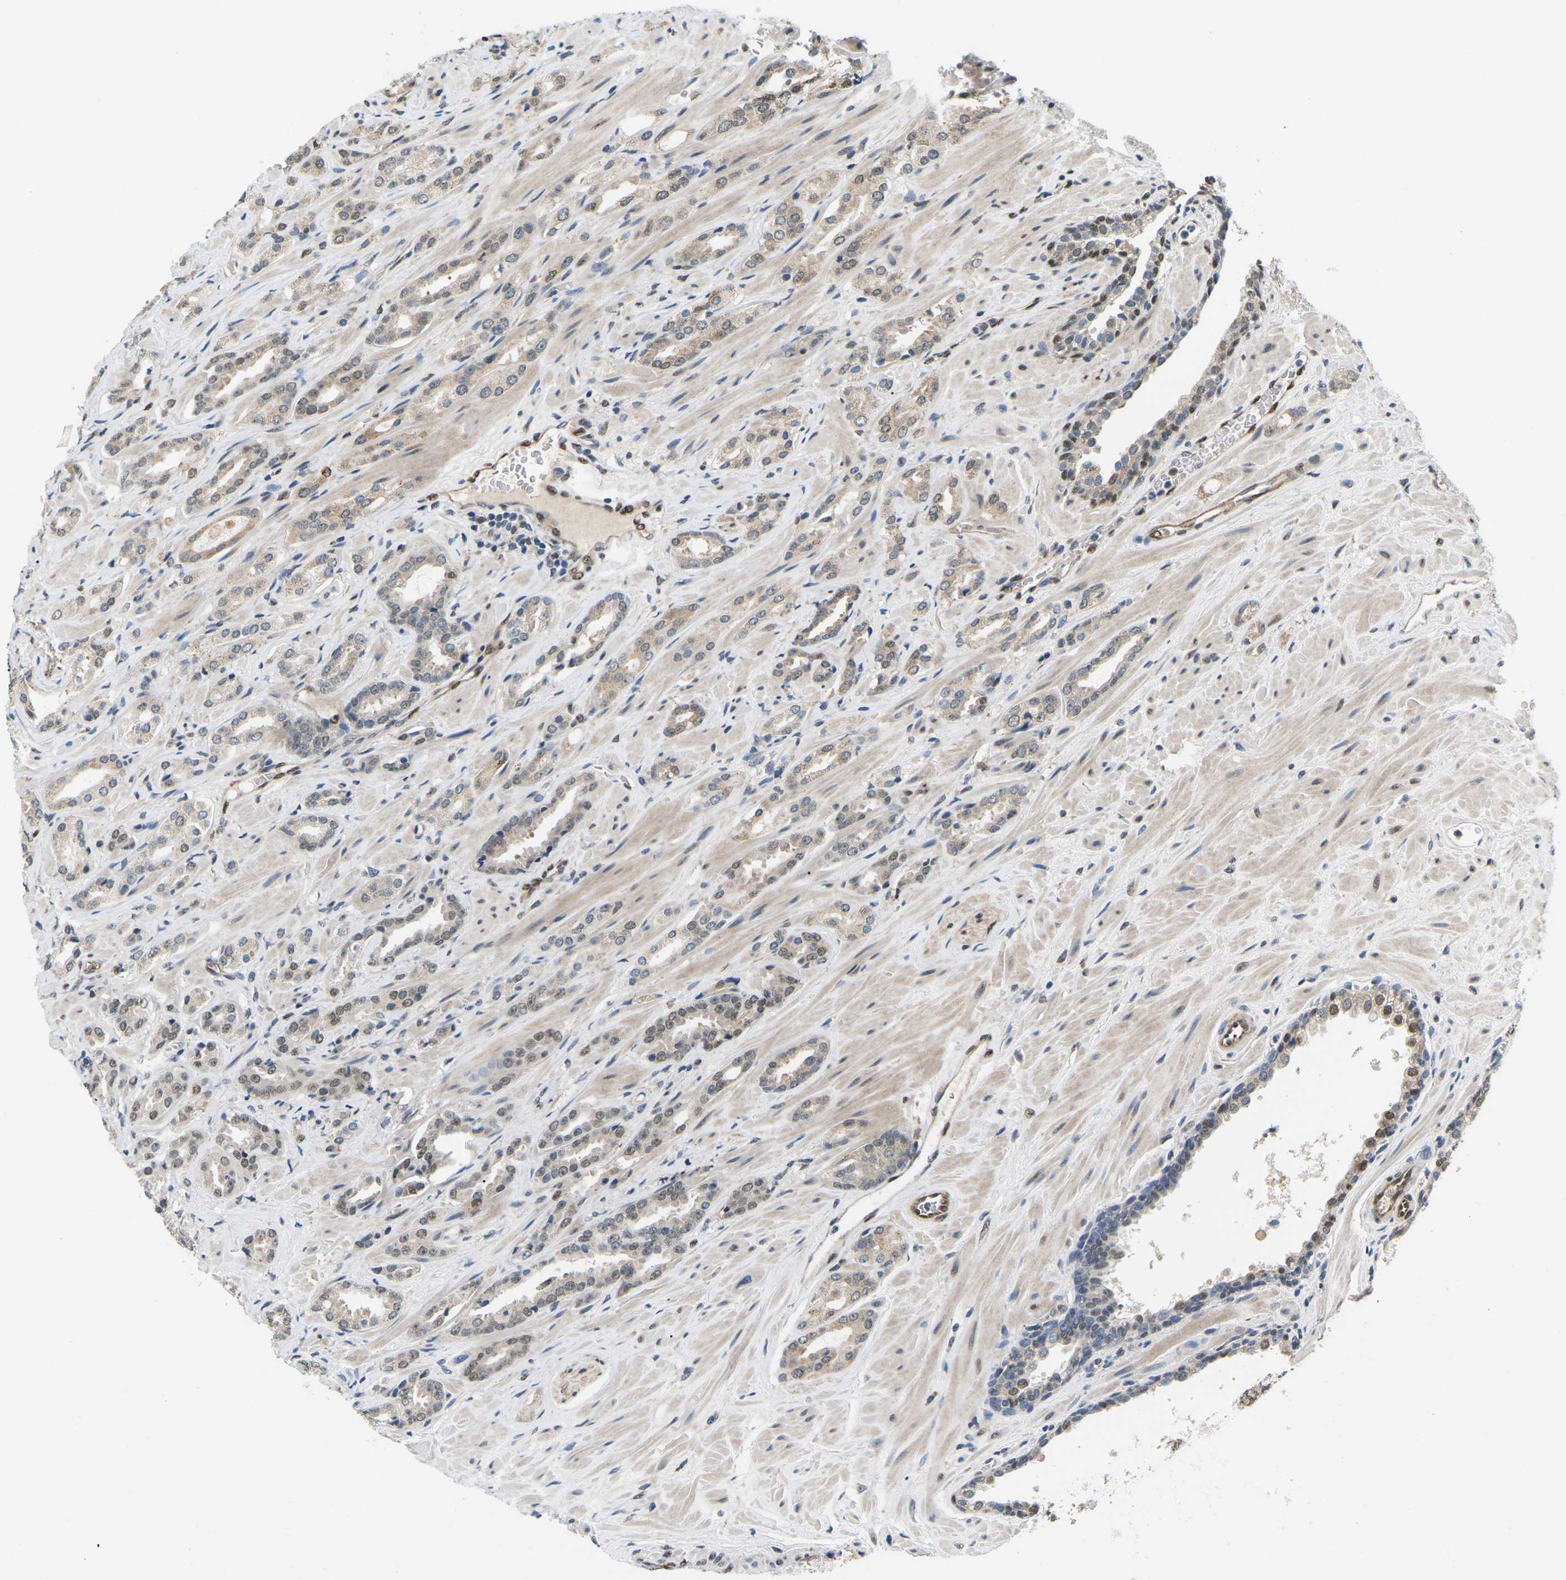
{"staining": {"intensity": "weak", "quantity": ">75%", "location": "cytoplasmic/membranous,nuclear"}, "tissue": "prostate cancer", "cell_type": "Tumor cells", "image_type": "cancer", "snomed": [{"axis": "morphology", "description": "Adenocarcinoma, High grade"}, {"axis": "topography", "description": "Prostate"}], "caption": "A high-resolution image shows immunohistochemistry (IHC) staining of prostate cancer, which reveals weak cytoplasmic/membranous and nuclear positivity in about >75% of tumor cells.", "gene": "ERBB4", "patient": {"sex": "male", "age": 64}}